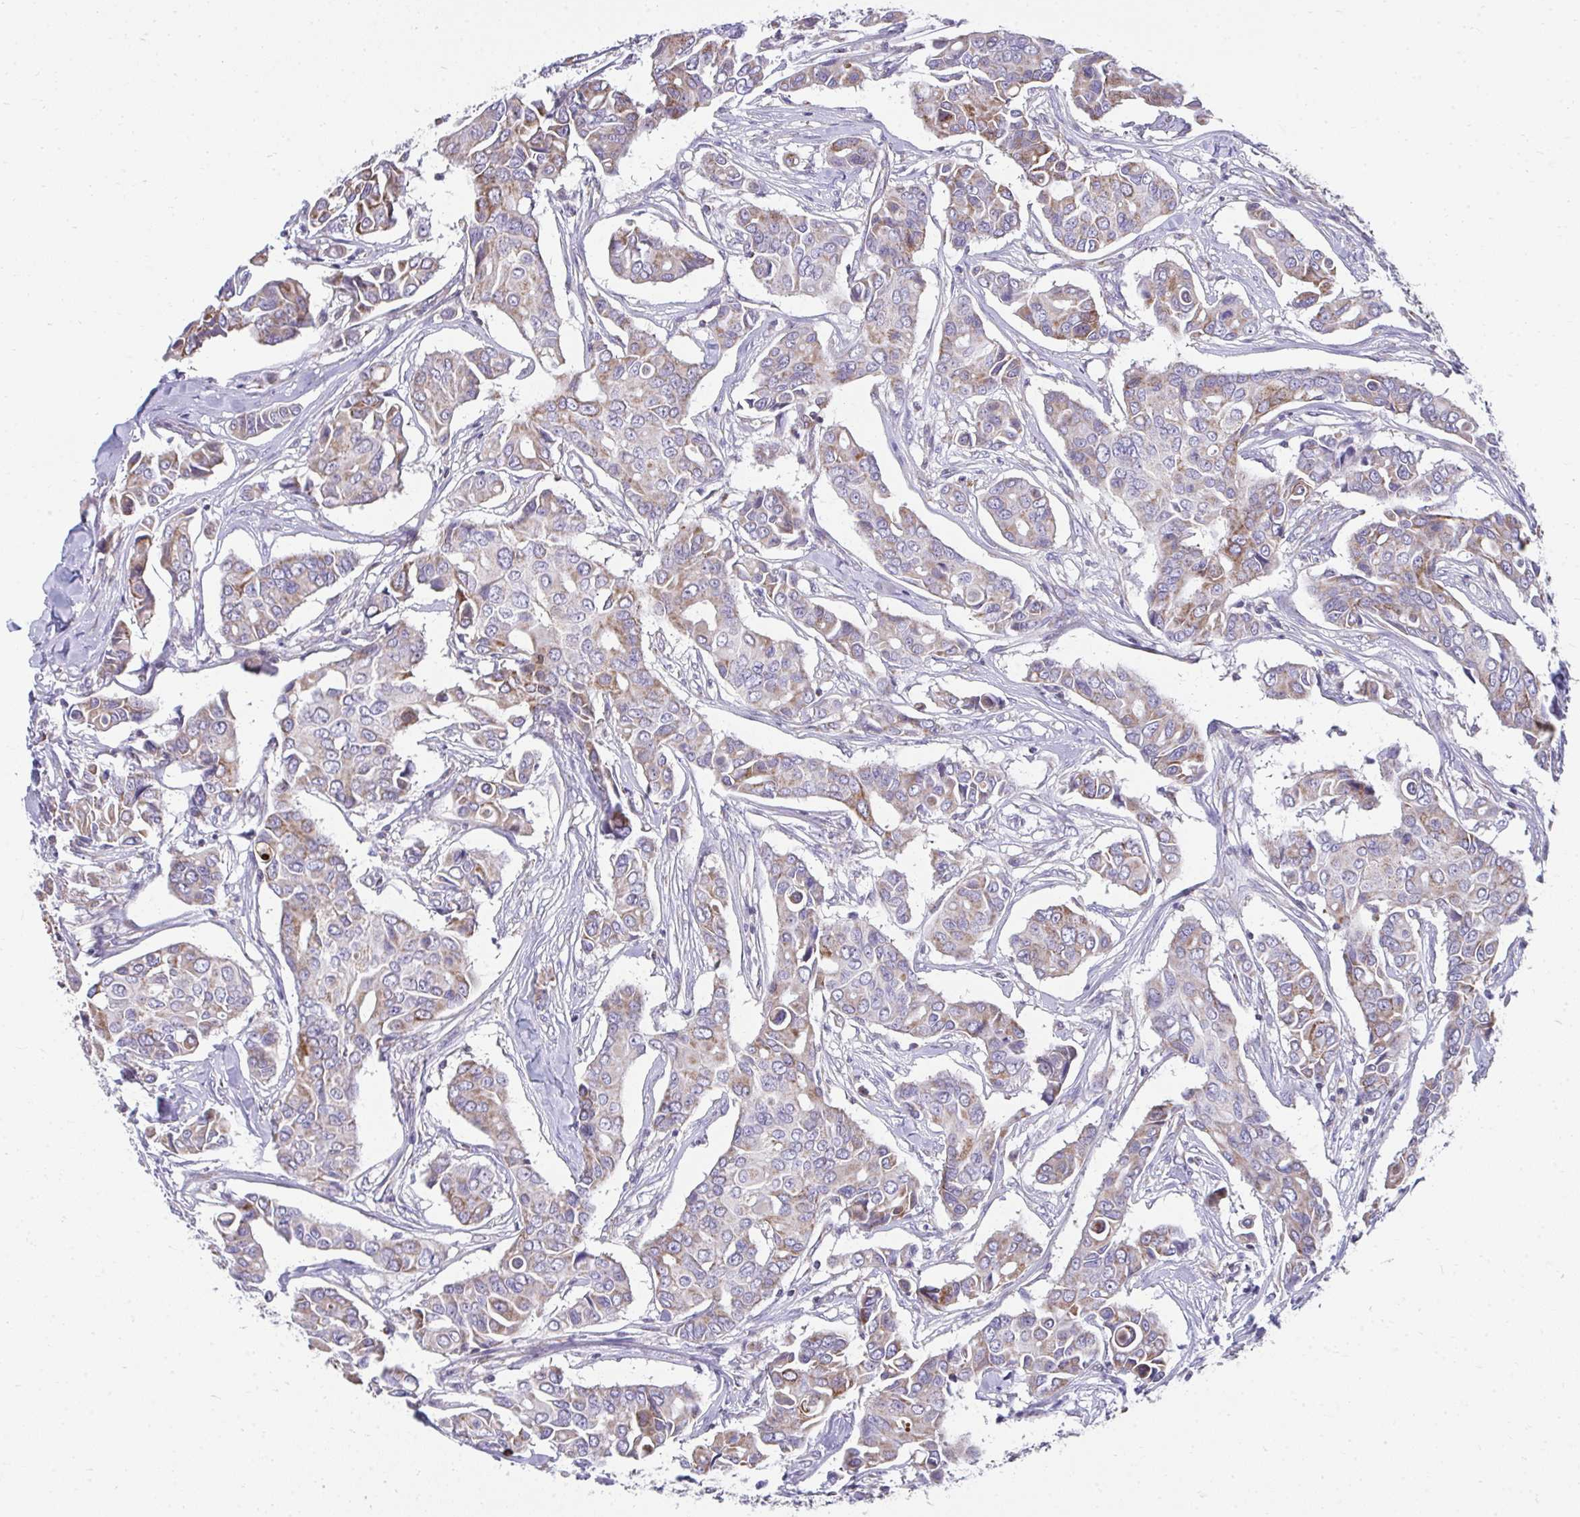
{"staining": {"intensity": "moderate", "quantity": "<25%", "location": "cytoplasmic/membranous"}, "tissue": "breast cancer", "cell_type": "Tumor cells", "image_type": "cancer", "snomed": [{"axis": "morphology", "description": "Duct carcinoma"}, {"axis": "topography", "description": "Breast"}], "caption": "Immunohistochemistry of breast cancer displays low levels of moderate cytoplasmic/membranous positivity in about <25% of tumor cells. Ihc stains the protein of interest in brown and the nuclei are stained blue.", "gene": "PRRG3", "patient": {"sex": "female", "age": 54}}